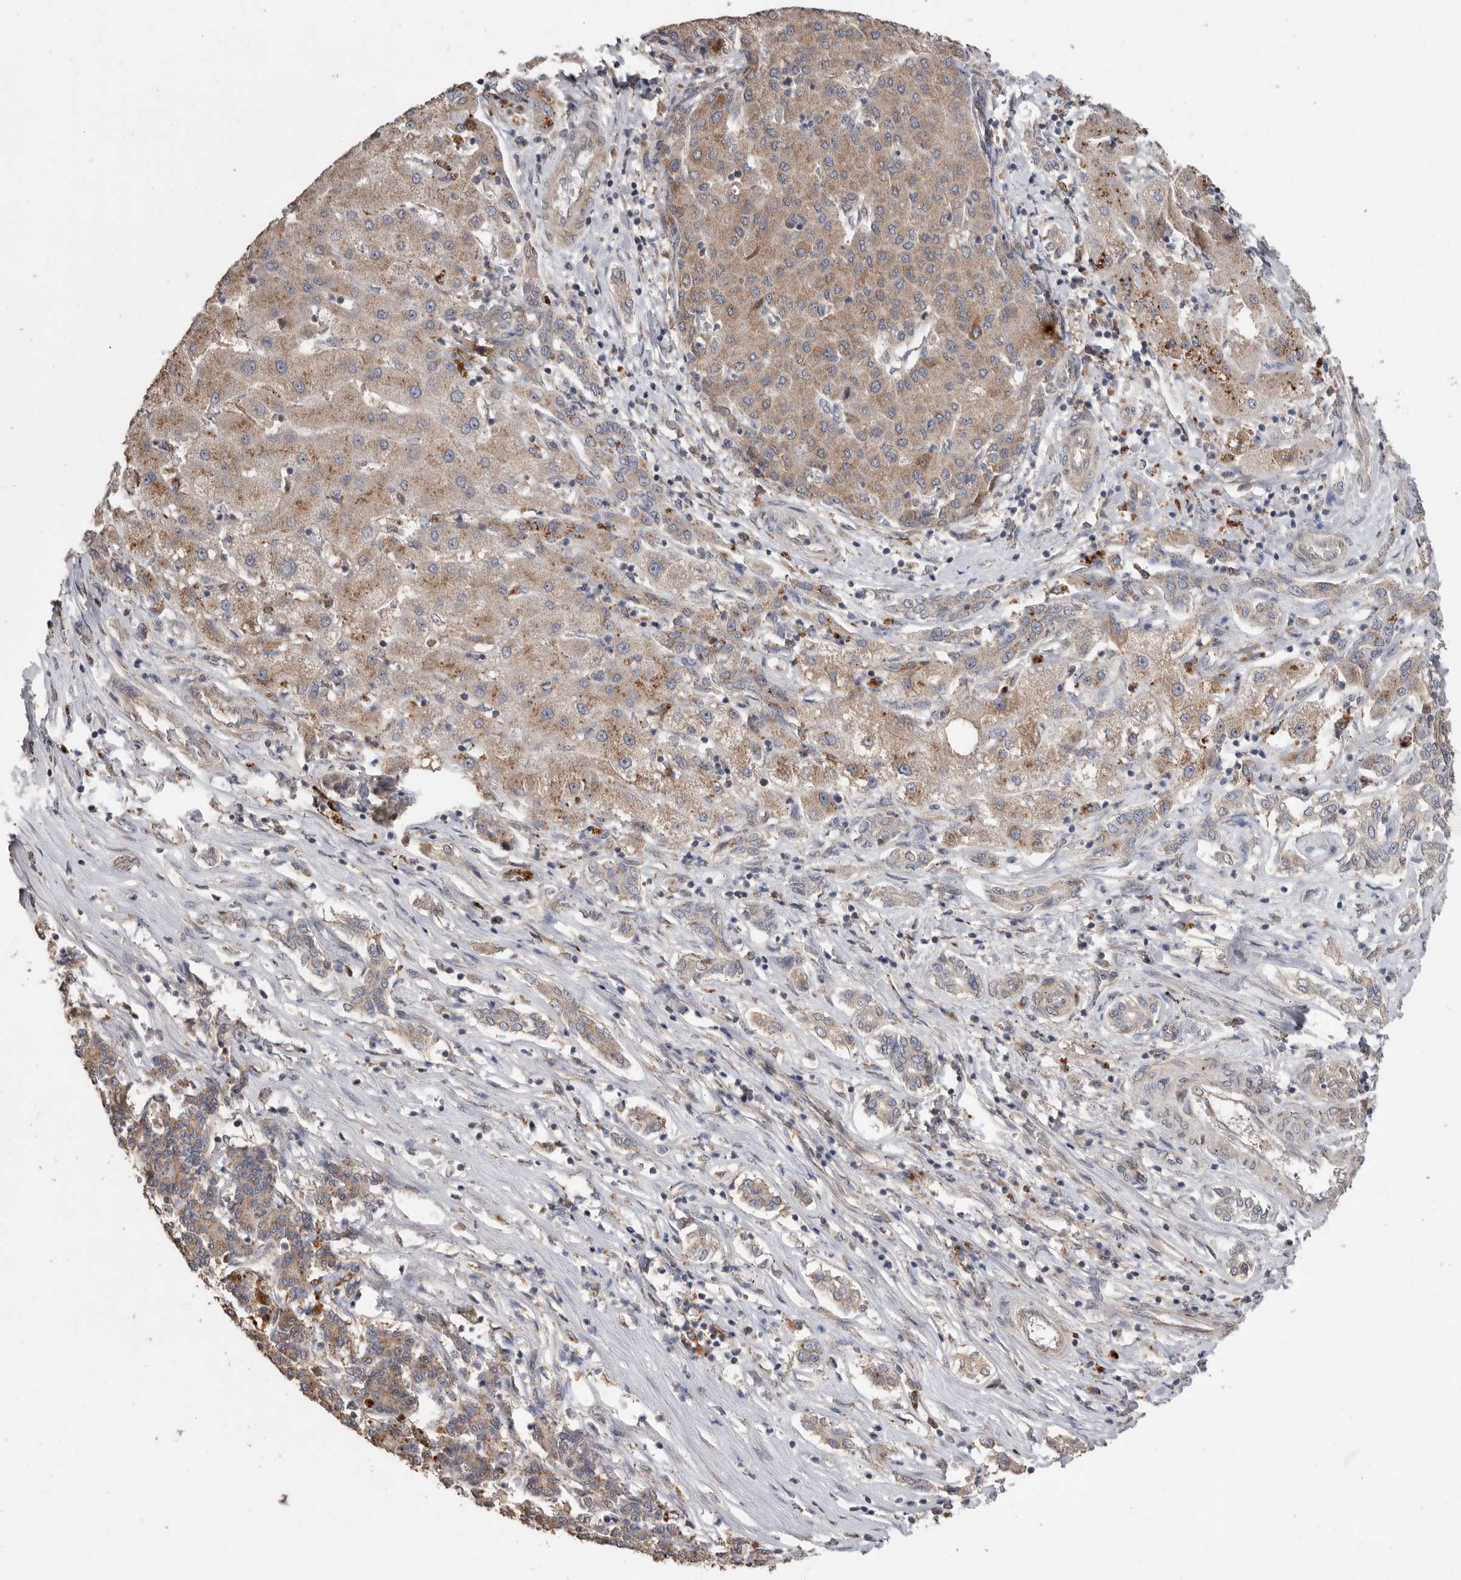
{"staining": {"intensity": "moderate", "quantity": ">75%", "location": "cytoplasmic/membranous"}, "tissue": "liver cancer", "cell_type": "Tumor cells", "image_type": "cancer", "snomed": [{"axis": "morphology", "description": "Carcinoma, Hepatocellular, NOS"}, {"axis": "topography", "description": "Liver"}], "caption": "This image shows IHC staining of liver cancer, with medium moderate cytoplasmic/membranous positivity in about >75% of tumor cells.", "gene": "PODXL2", "patient": {"sex": "male", "age": 65}}